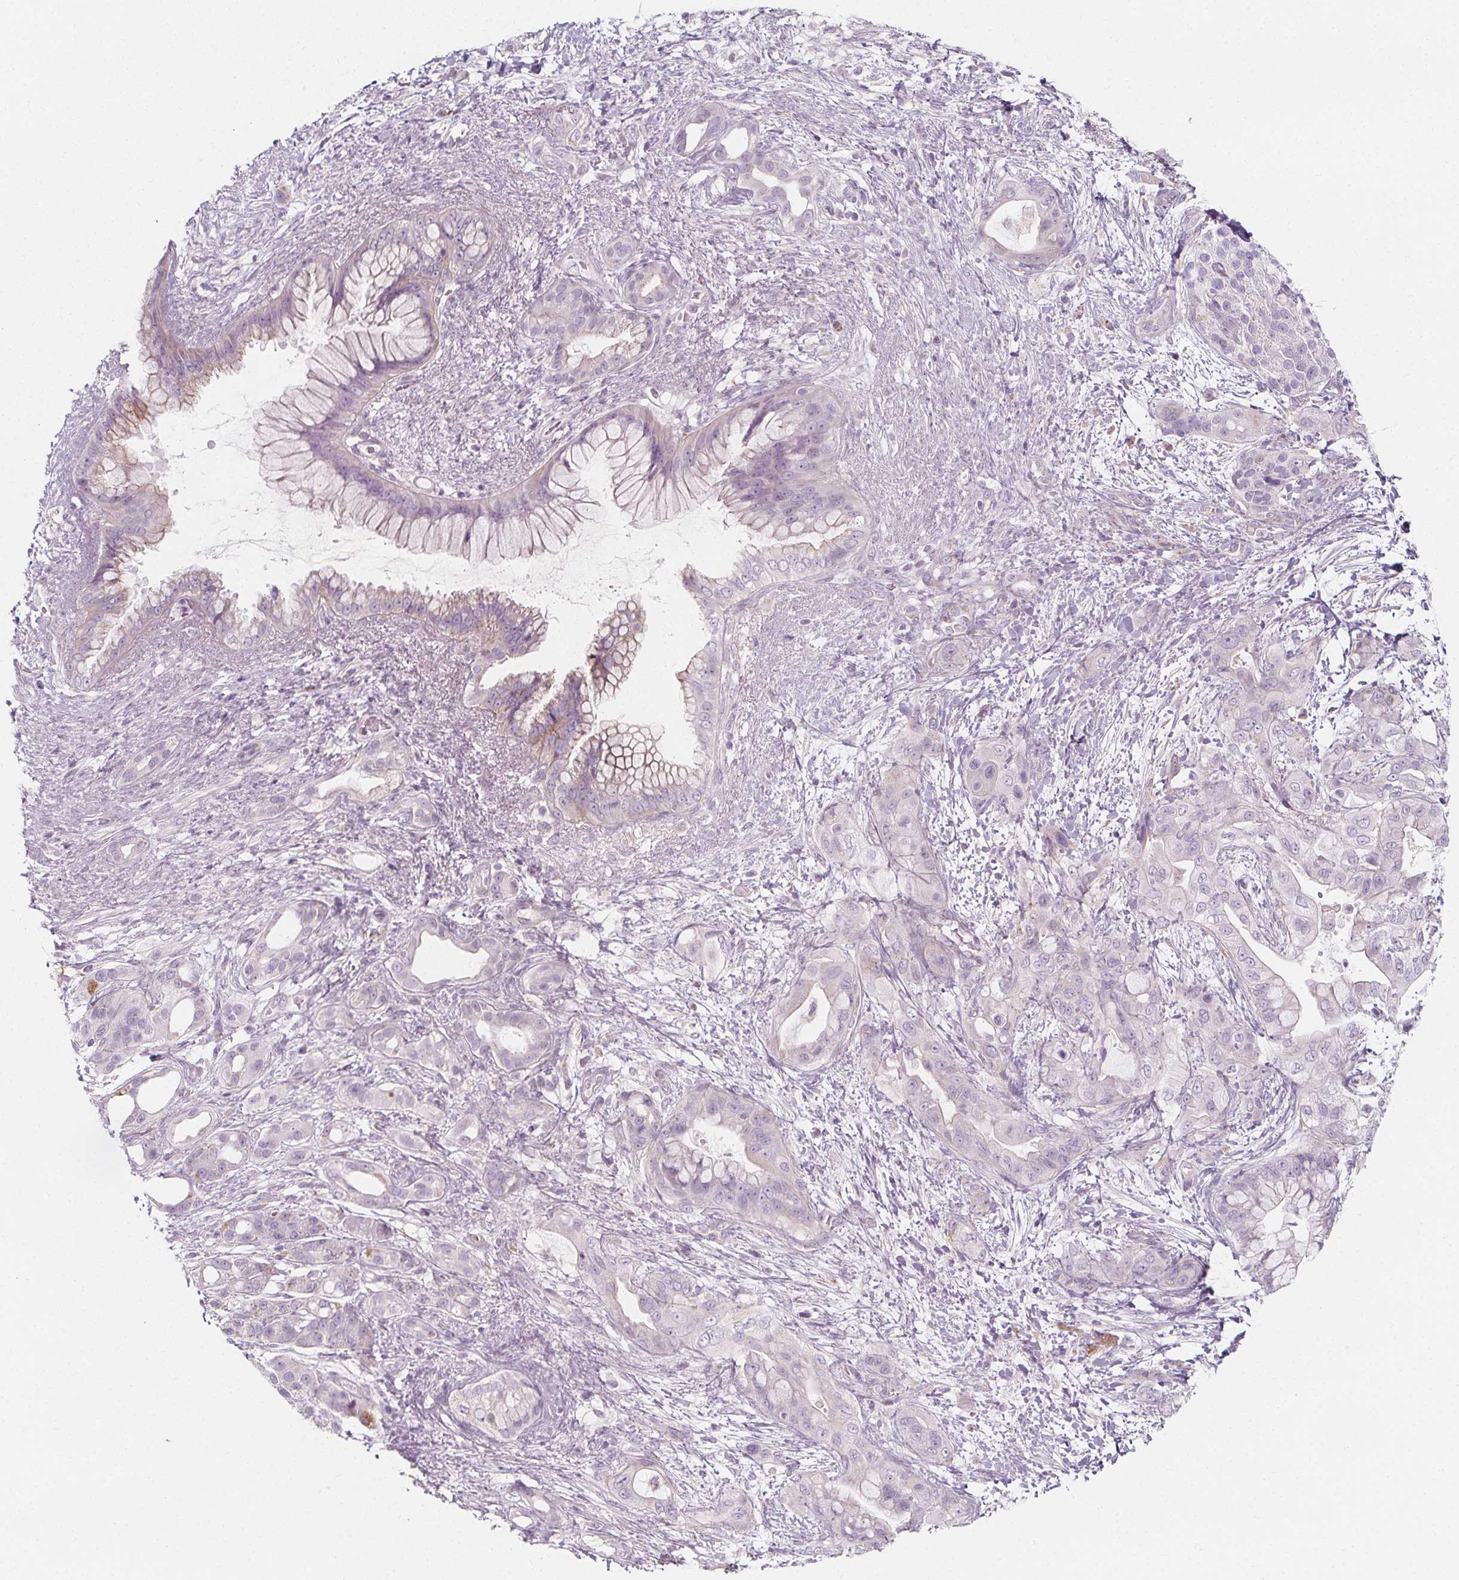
{"staining": {"intensity": "negative", "quantity": "none", "location": "none"}, "tissue": "pancreatic cancer", "cell_type": "Tumor cells", "image_type": "cancer", "snomed": [{"axis": "morphology", "description": "Adenocarcinoma, NOS"}, {"axis": "topography", "description": "Pancreas"}], "caption": "Tumor cells show no significant protein positivity in pancreatic adenocarcinoma.", "gene": "IL17C", "patient": {"sex": "male", "age": 71}}